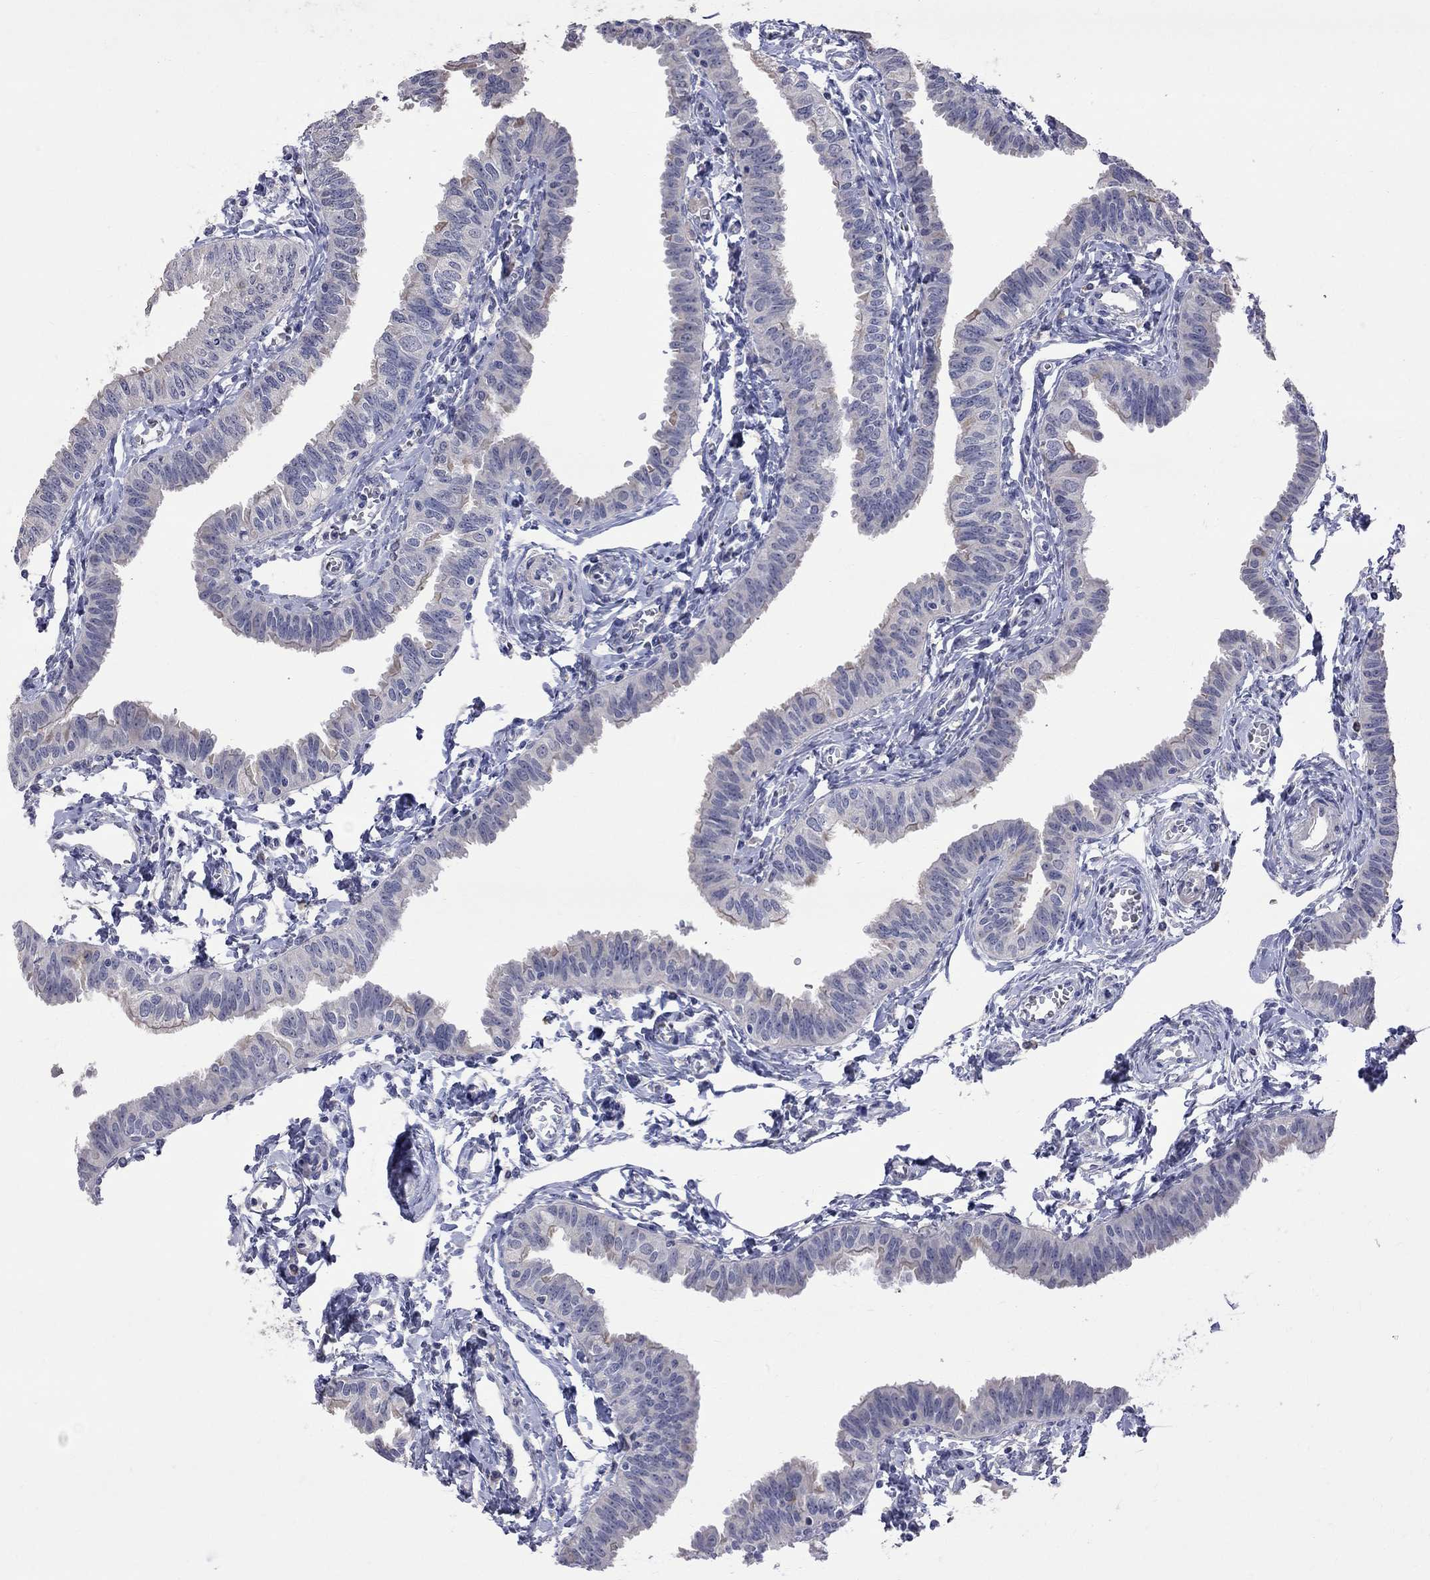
{"staining": {"intensity": "negative", "quantity": "none", "location": "none"}, "tissue": "fallopian tube", "cell_type": "Glandular cells", "image_type": "normal", "snomed": [{"axis": "morphology", "description": "Normal tissue, NOS"}, {"axis": "topography", "description": "Fallopian tube"}], "caption": "An image of fallopian tube stained for a protein displays no brown staining in glandular cells. Nuclei are stained in blue.", "gene": "CKAP2", "patient": {"sex": "female", "age": 54}}